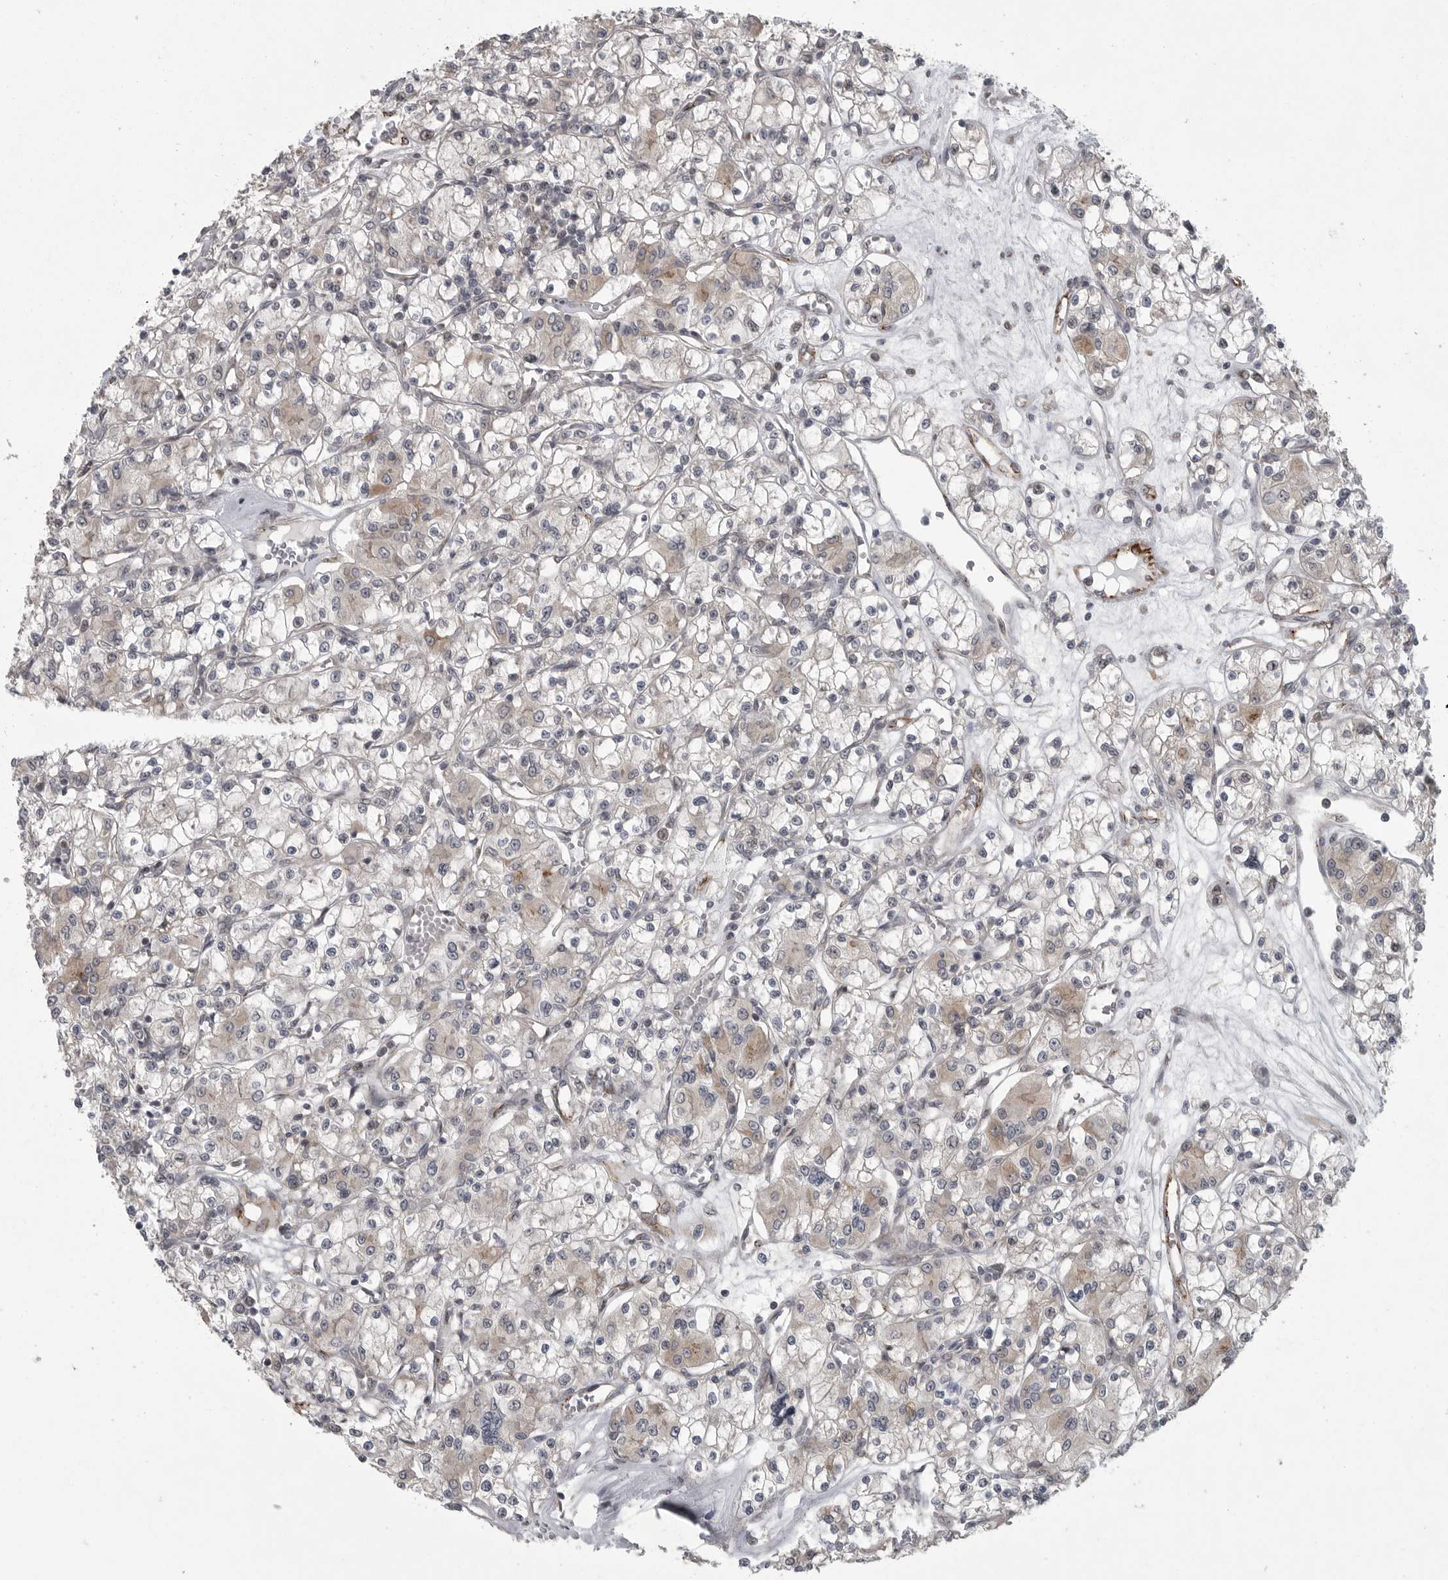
{"staining": {"intensity": "weak", "quantity": "25%-75%", "location": "cytoplasmic/membranous"}, "tissue": "renal cancer", "cell_type": "Tumor cells", "image_type": "cancer", "snomed": [{"axis": "morphology", "description": "Adenocarcinoma, NOS"}, {"axis": "topography", "description": "Kidney"}], "caption": "This is a histology image of IHC staining of renal adenocarcinoma, which shows weak staining in the cytoplasmic/membranous of tumor cells.", "gene": "PPP1R9A", "patient": {"sex": "female", "age": 59}}